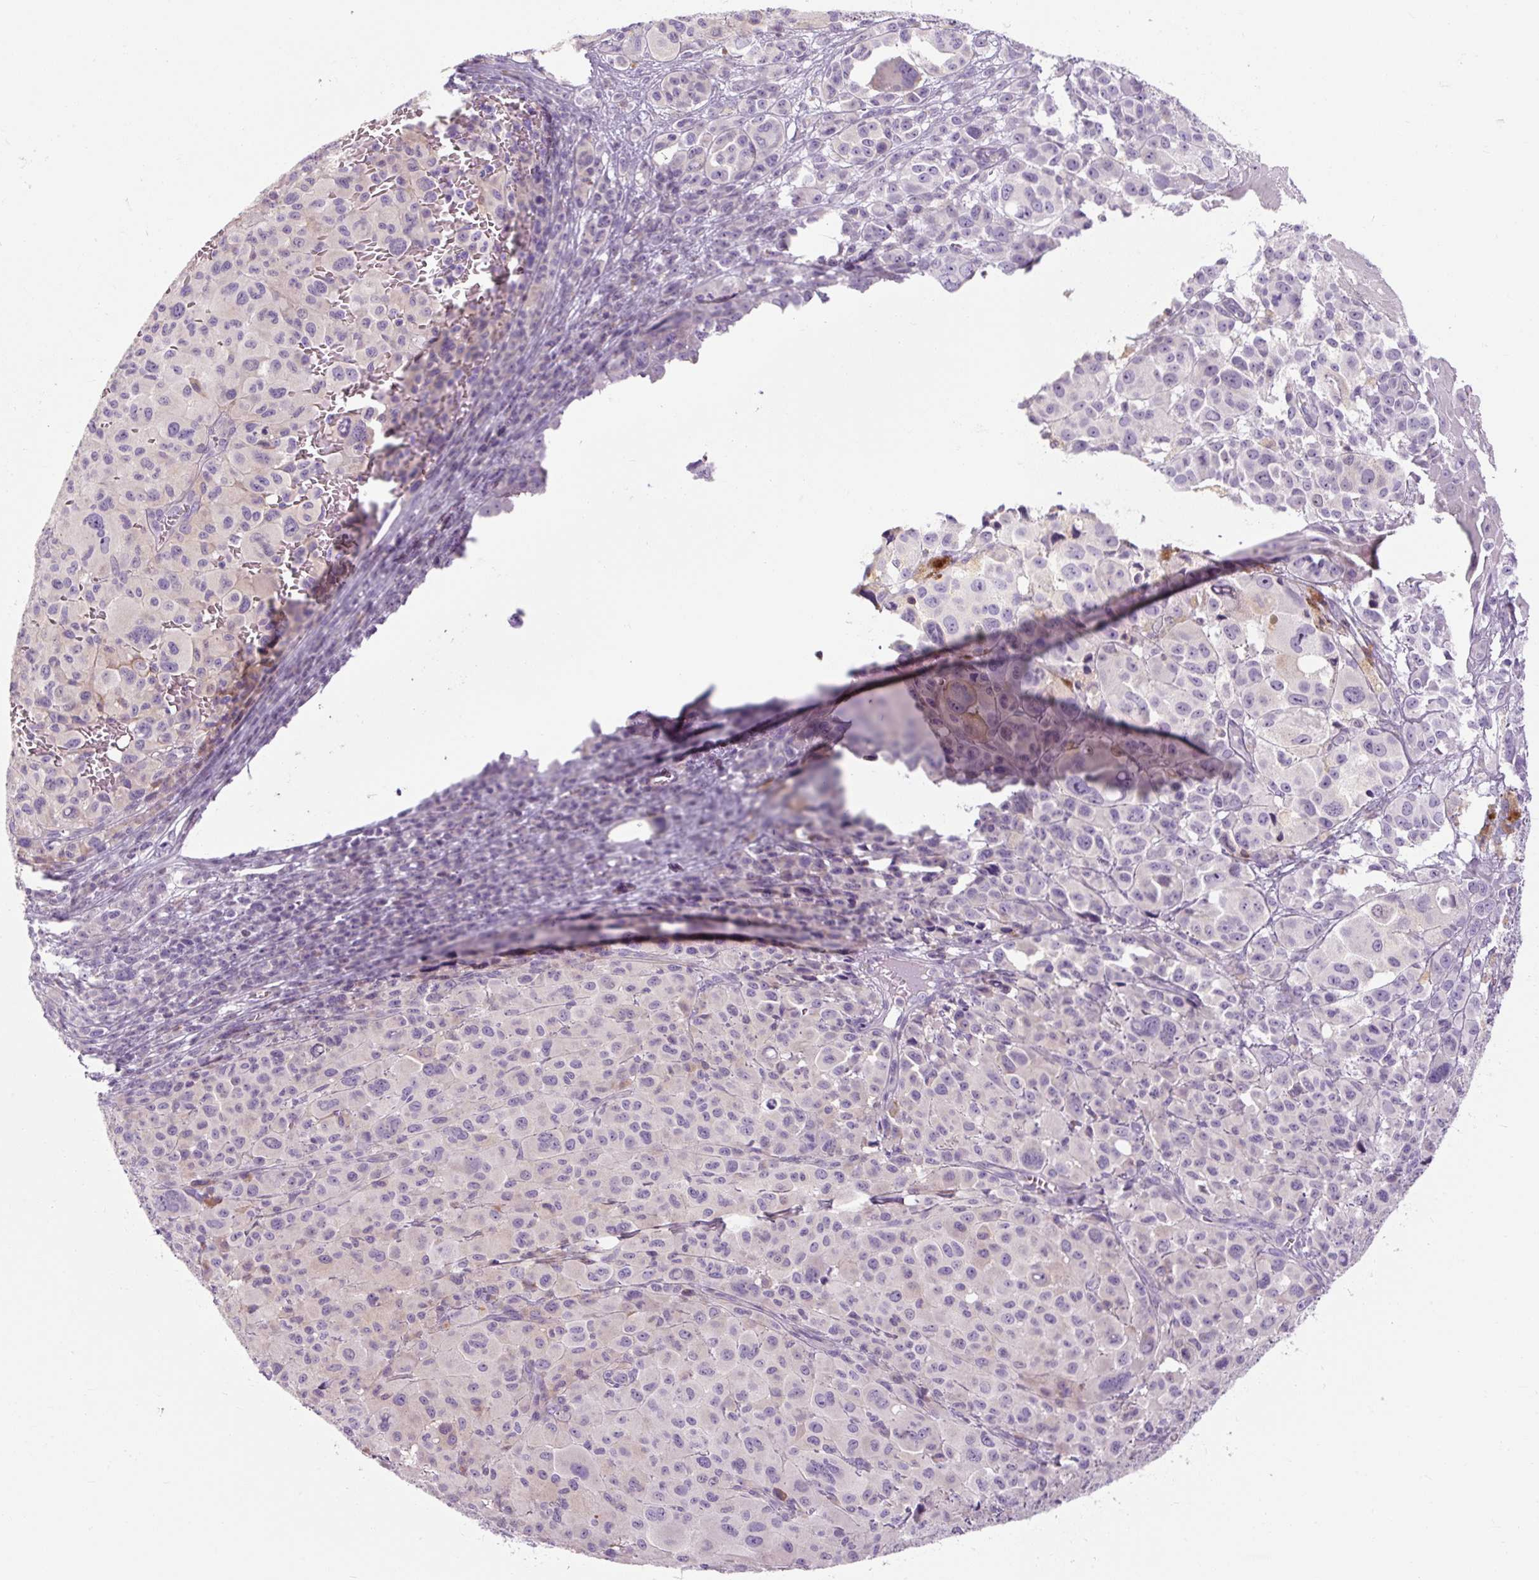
{"staining": {"intensity": "weak", "quantity": "<25%", "location": "cytoplasmic/membranous"}, "tissue": "melanoma", "cell_type": "Tumor cells", "image_type": "cancer", "snomed": [{"axis": "morphology", "description": "Malignant melanoma, NOS"}, {"axis": "topography", "description": "Skin"}], "caption": "This is an IHC histopathology image of human malignant melanoma. There is no expression in tumor cells.", "gene": "TIGD2", "patient": {"sex": "female", "age": 74}}